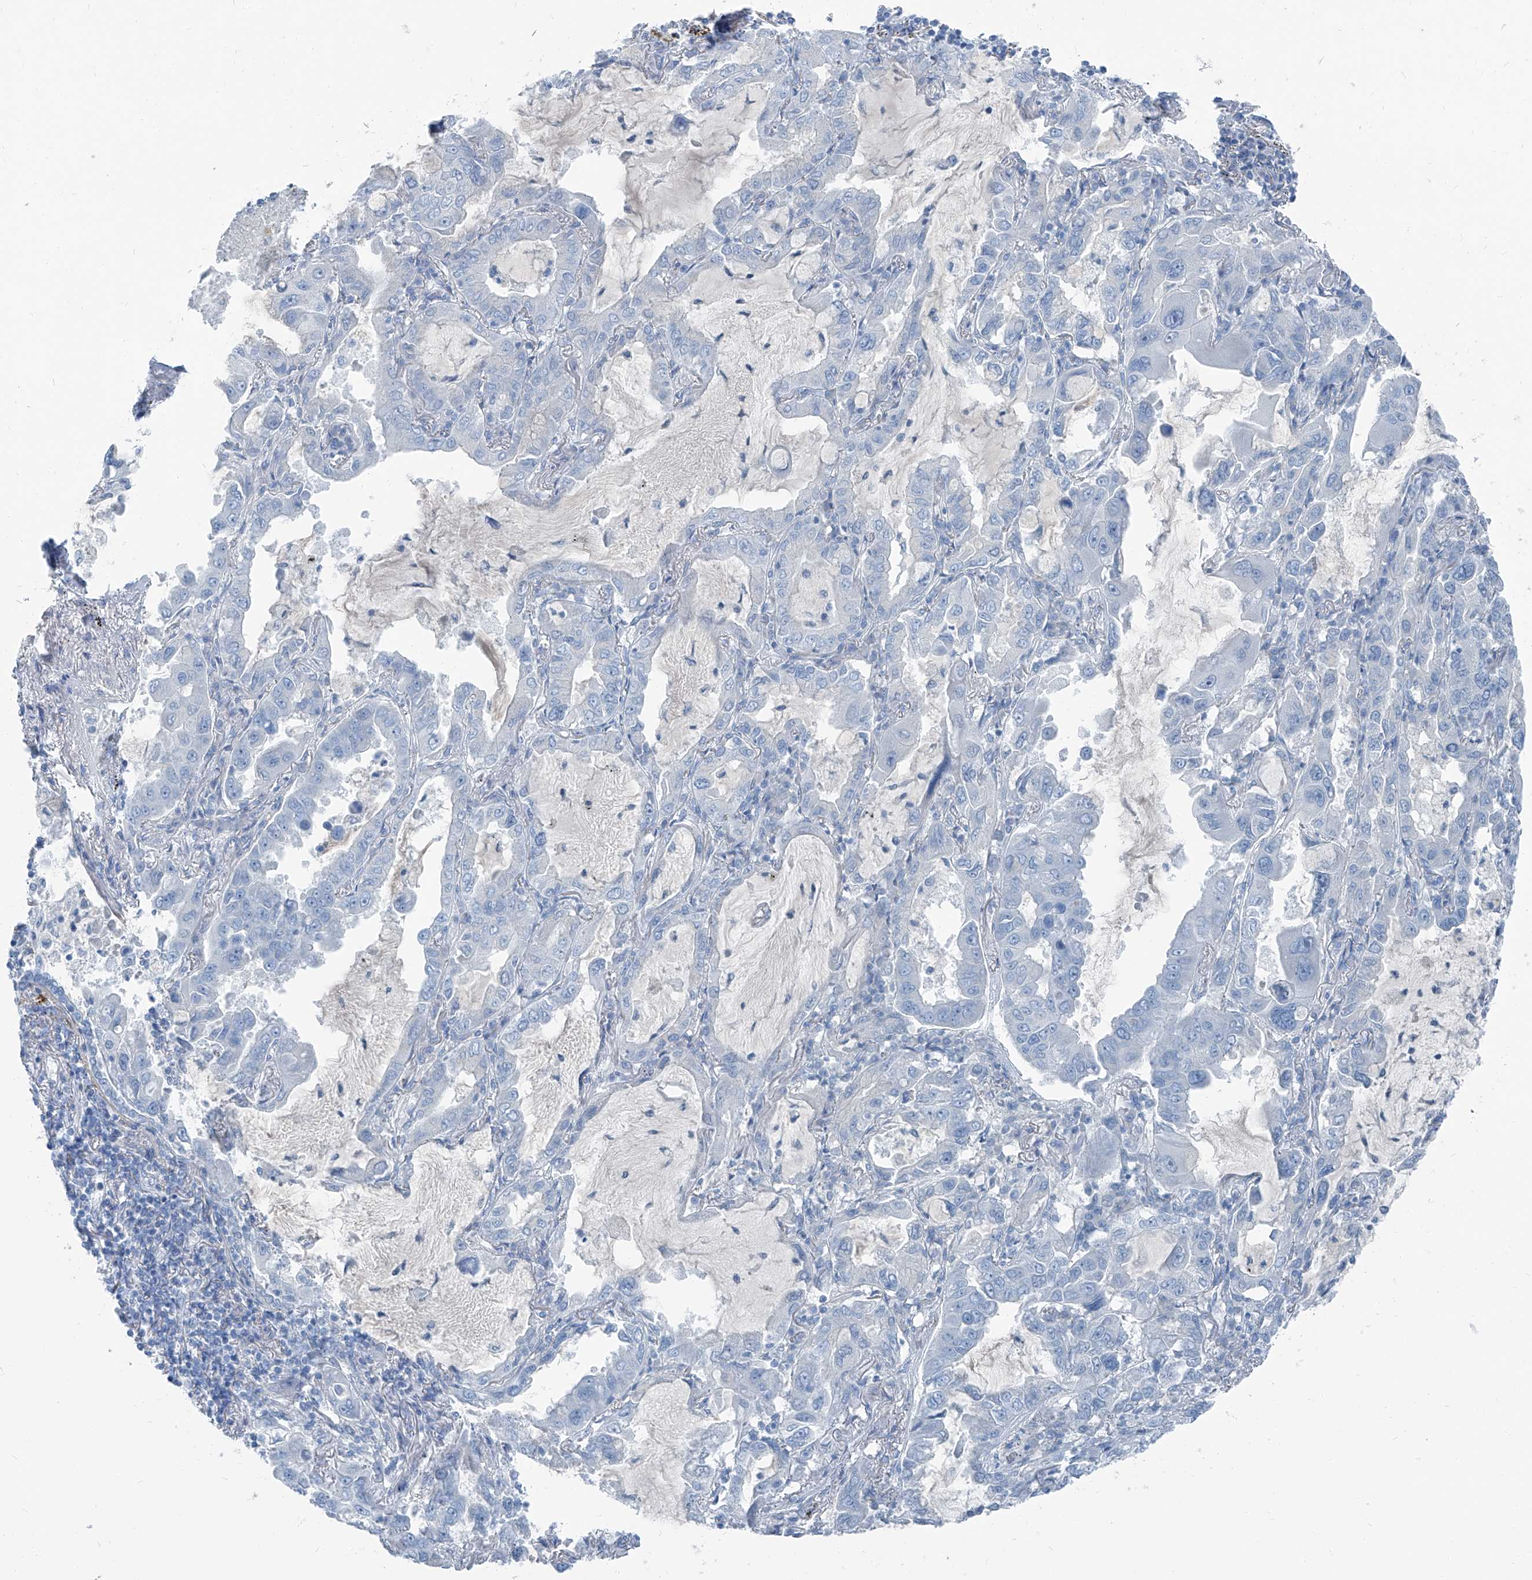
{"staining": {"intensity": "negative", "quantity": "none", "location": "none"}, "tissue": "lung cancer", "cell_type": "Tumor cells", "image_type": "cancer", "snomed": [{"axis": "morphology", "description": "Adenocarcinoma, NOS"}, {"axis": "topography", "description": "Lung"}], "caption": "The IHC image has no significant staining in tumor cells of lung cancer (adenocarcinoma) tissue.", "gene": "RGN", "patient": {"sex": "male", "age": 64}}